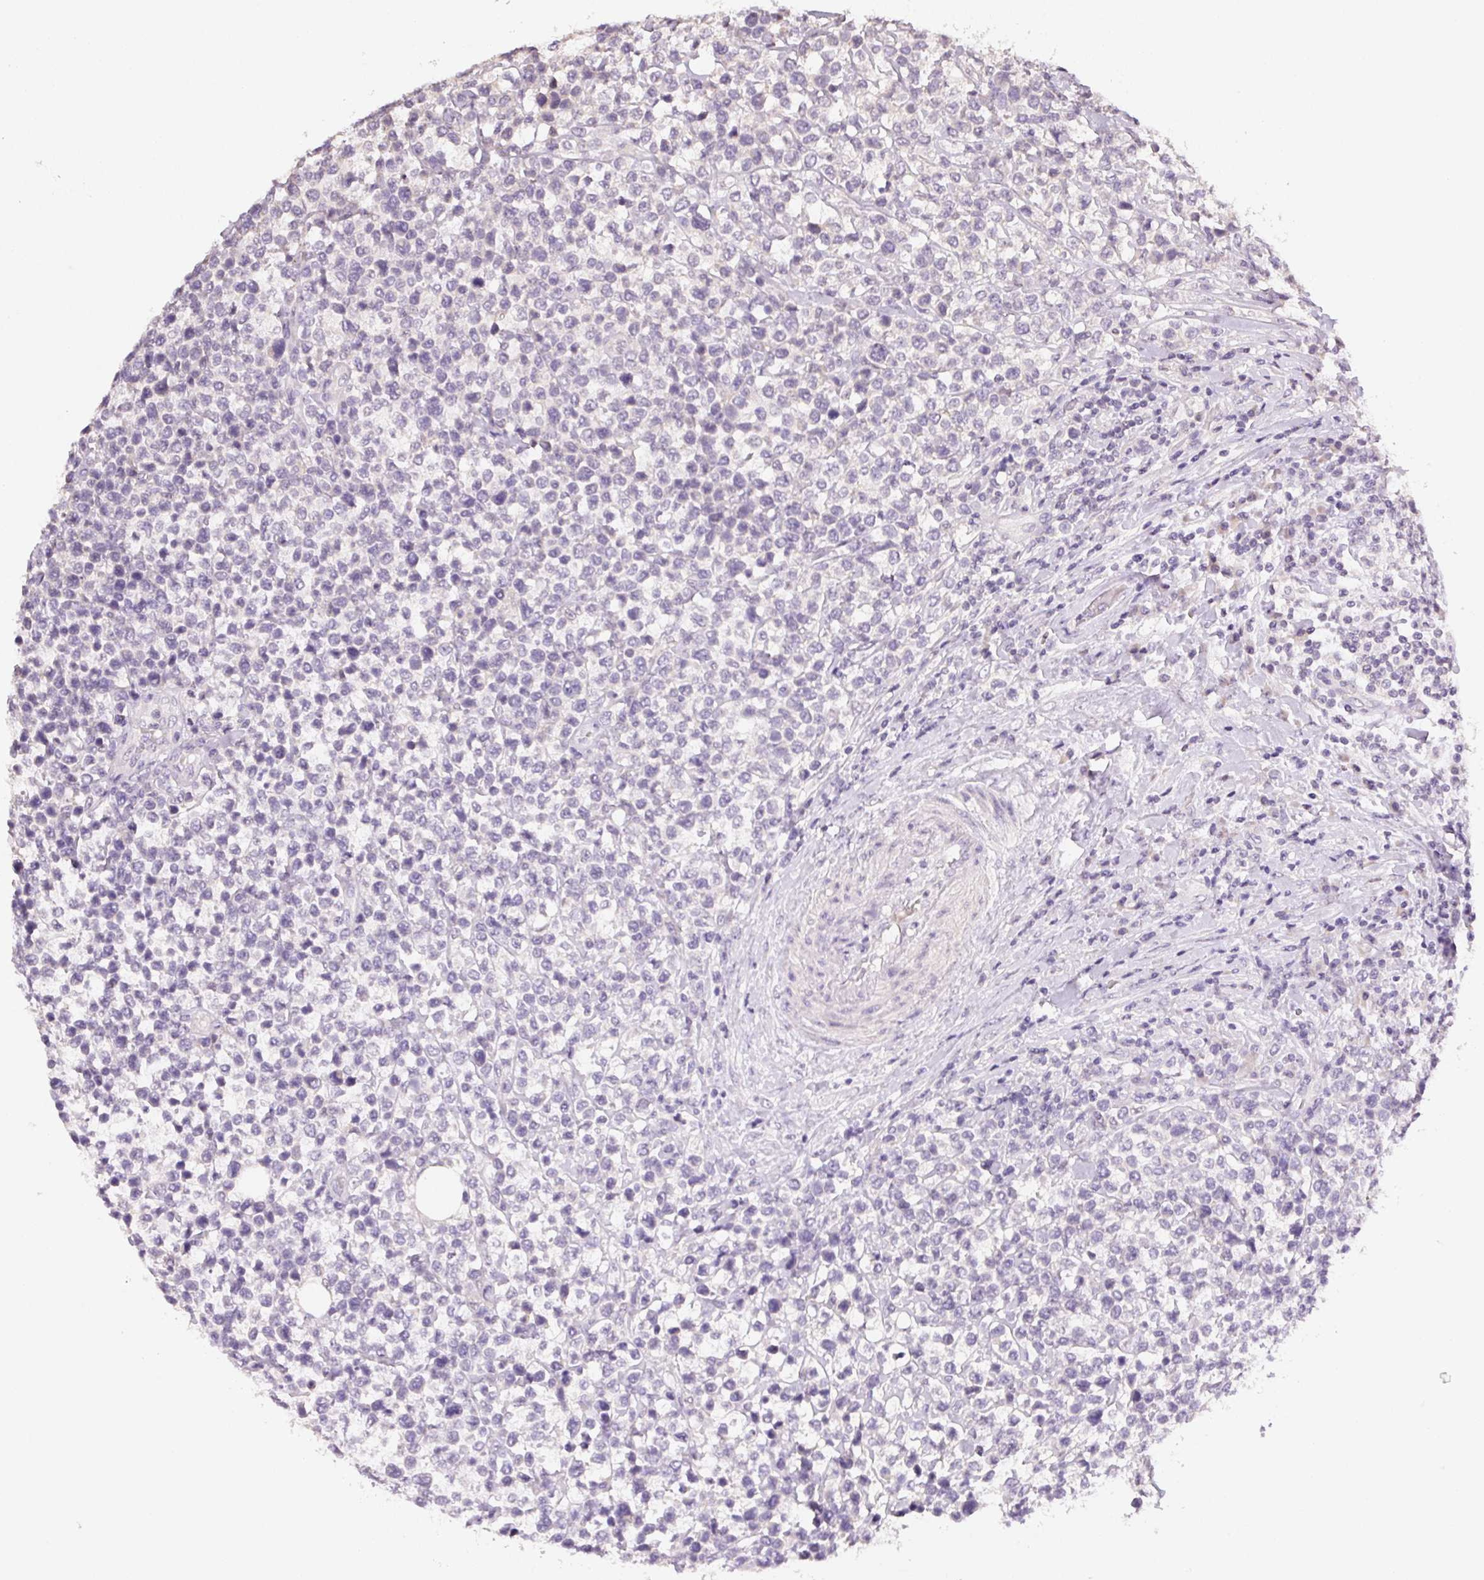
{"staining": {"intensity": "negative", "quantity": "none", "location": "none"}, "tissue": "lymphoma", "cell_type": "Tumor cells", "image_type": "cancer", "snomed": [{"axis": "morphology", "description": "Malignant lymphoma, non-Hodgkin's type, High grade"}, {"axis": "topography", "description": "Soft tissue"}], "caption": "This is an immunohistochemistry (IHC) image of human lymphoma. There is no staining in tumor cells.", "gene": "ALDH8A1", "patient": {"sex": "female", "age": 56}}